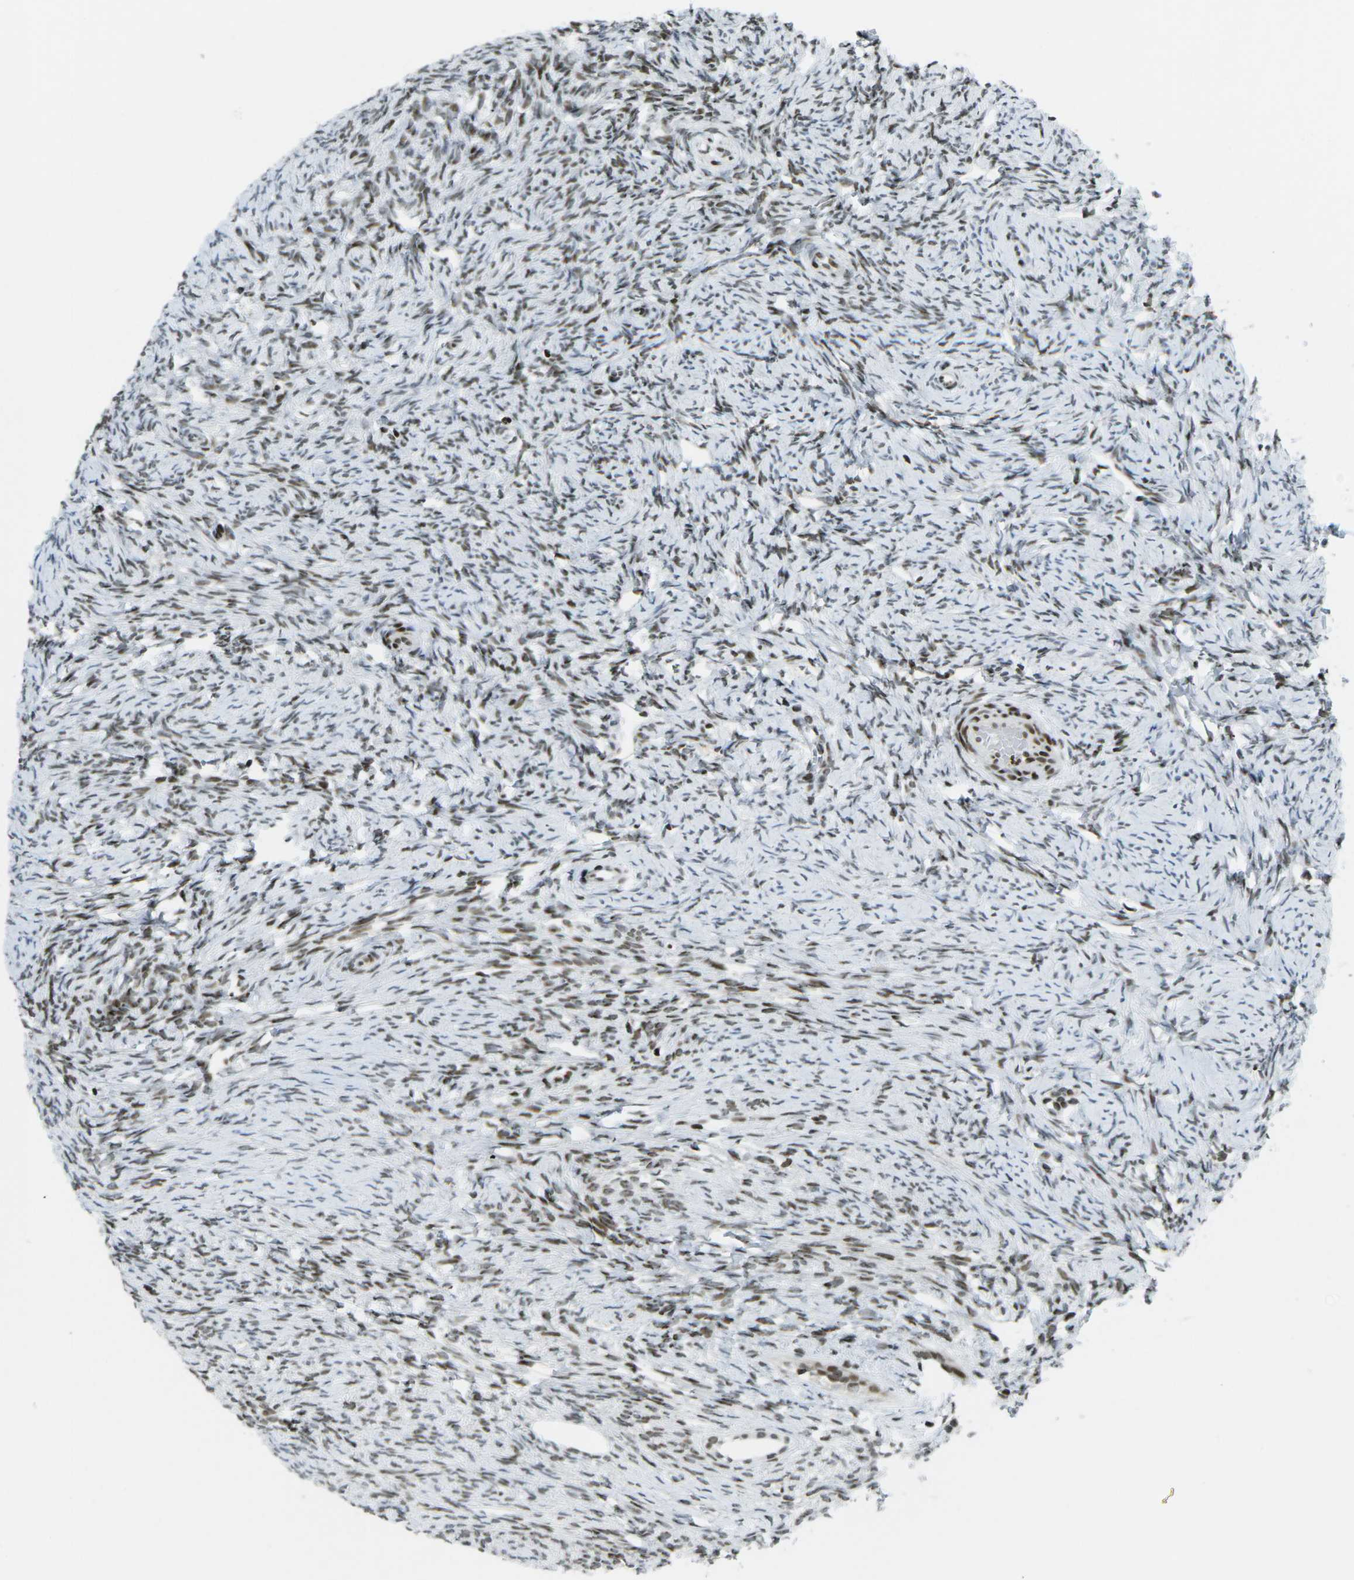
{"staining": {"intensity": "weak", "quantity": ">75%", "location": "cytoplasmic/membranous,nuclear"}, "tissue": "ovary", "cell_type": "Follicle cells", "image_type": "normal", "snomed": [{"axis": "morphology", "description": "Normal tissue, NOS"}, {"axis": "topography", "description": "Ovary"}], "caption": "Human ovary stained with a brown dye shows weak cytoplasmic/membranous,nuclear positive expression in approximately >75% of follicle cells.", "gene": "EME1", "patient": {"sex": "female", "age": 33}}